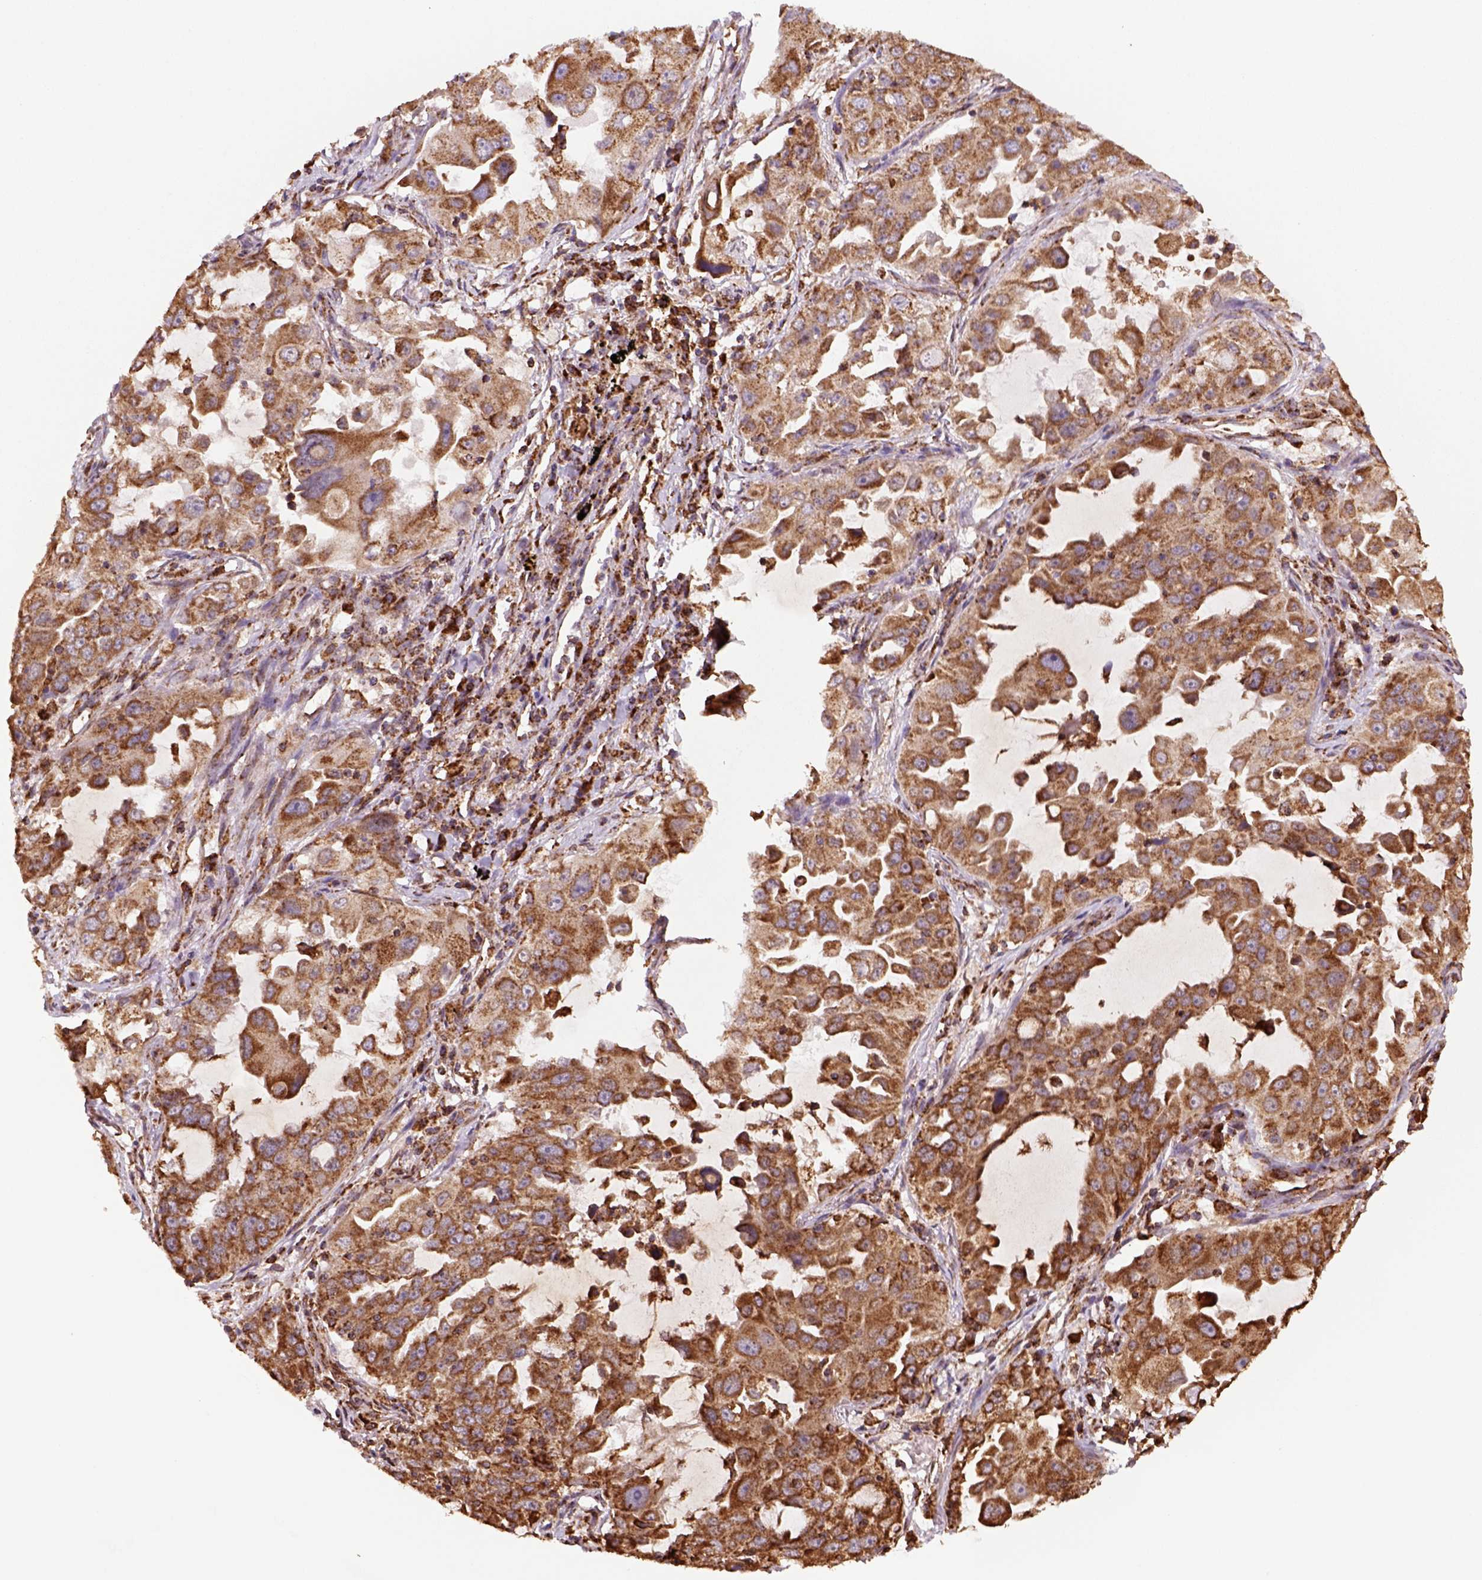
{"staining": {"intensity": "moderate", "quantity": ">75%", "location": "cytoplasmic/membranous"}, "tissue": "lung cancer", "cell_type": "Tumor cells", "image_type": "cancer", "snomed": [{"axis": "morphology", "description": "Adenocarcinoma, NOS"}, {"axis": "topography", "description": "Lung"}], "caption": "Protein staining reveals moderate cytoplasmic/membranous expression in approximately >75% of tumor cells in lung adenocarcinoma. (Stains: DAB (3,3'-diaminobenzidine) in brown, nuclei in blue, Microscopy: brightfield microscopy at high magnification).", "gene": "MAPK8IP3", "patient": {"sex": "female", "age": 61}}